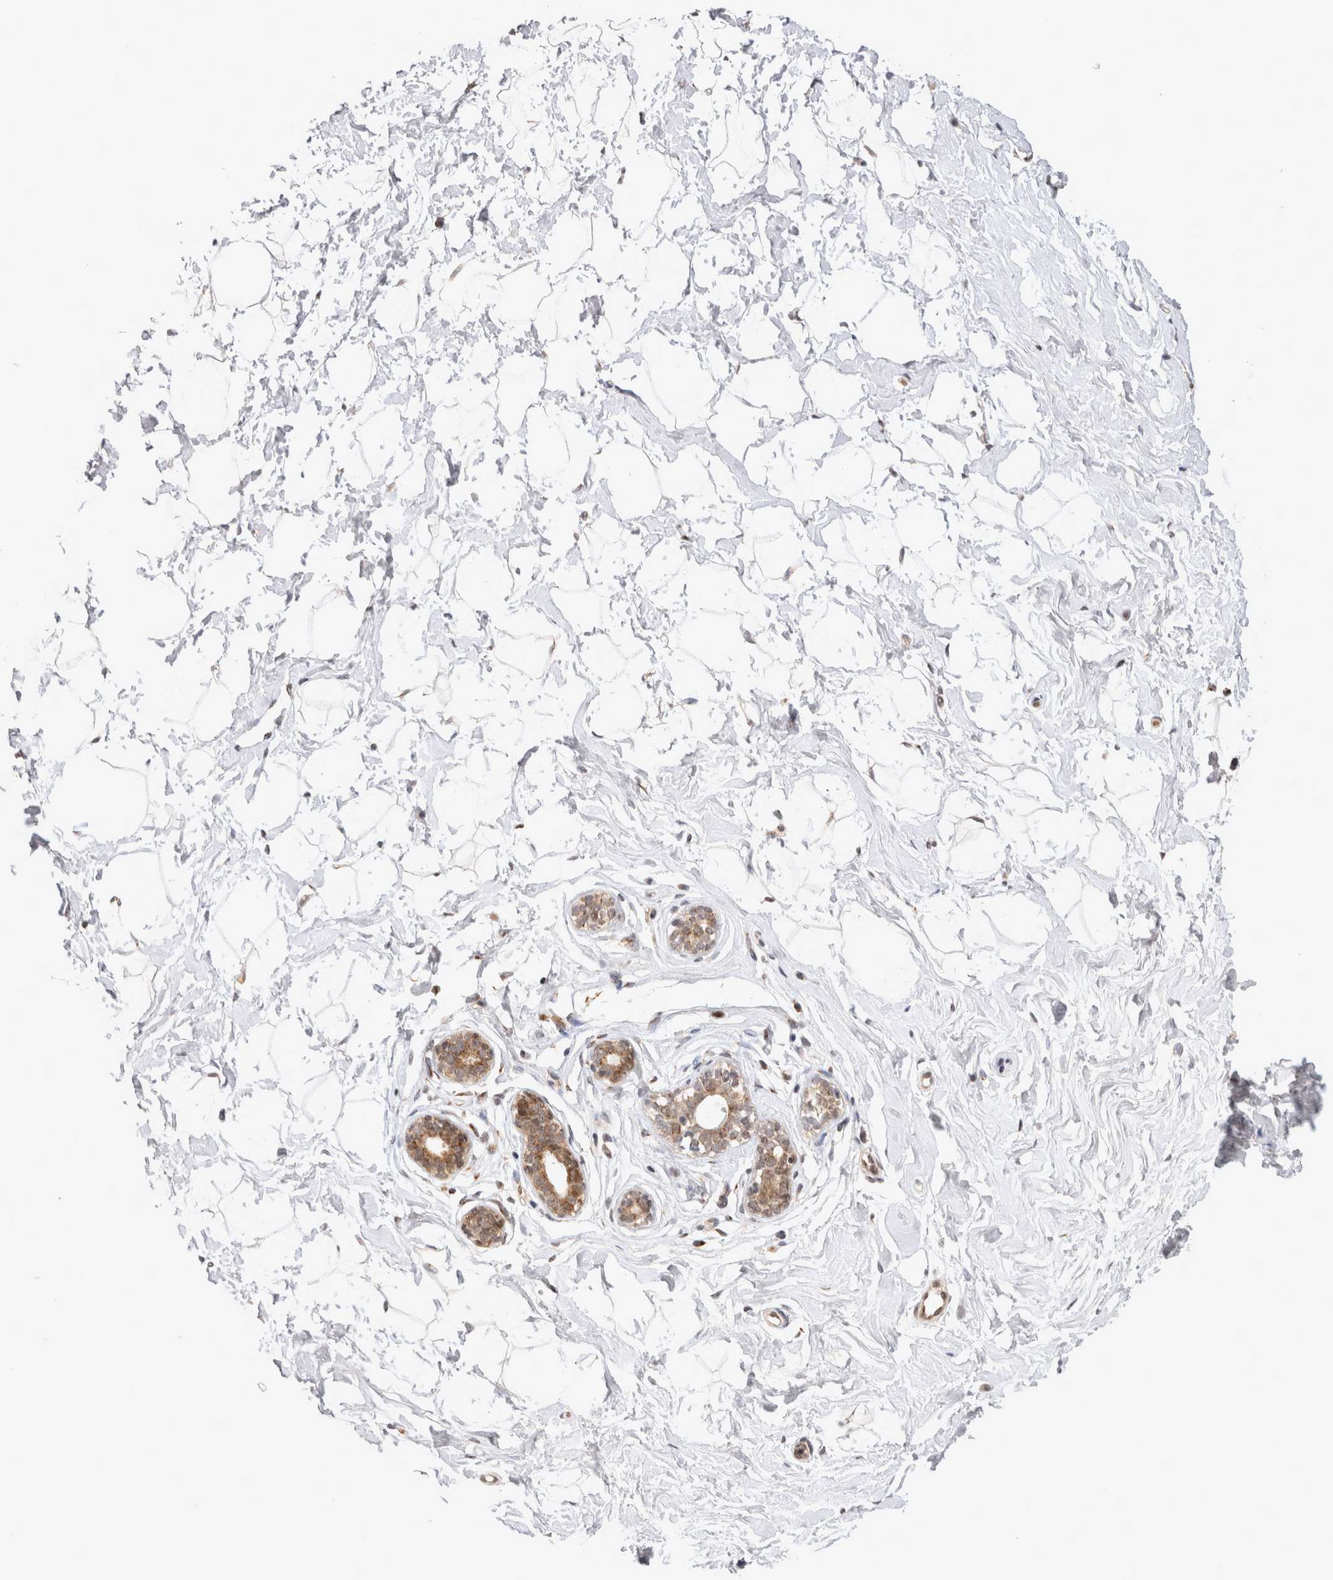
{"staining": {"intensity": "moderate", "quantity": ">75%", "location": "cytoplasmic/membranous,nuclear"}, "tissue": "breast", "cell_type": "Adipocytes", "image_type": "normal", "snomed": [{"axis": "morphology", "description": "Normal tissue, NOS"}, {"axis": "morphology", "description": "Adenoma, NOS"}, {"axis": "topography", "description": "Breast"}], "caption": "Approximately >75% of adipocytes in benign breast exhibit moderate cytoplasmic/membranous,nuclear protein expression as visualized by brown immunohistochemical staining.", "gene": "TMEM65", "patient": {"sex": "female", "age": 23}}